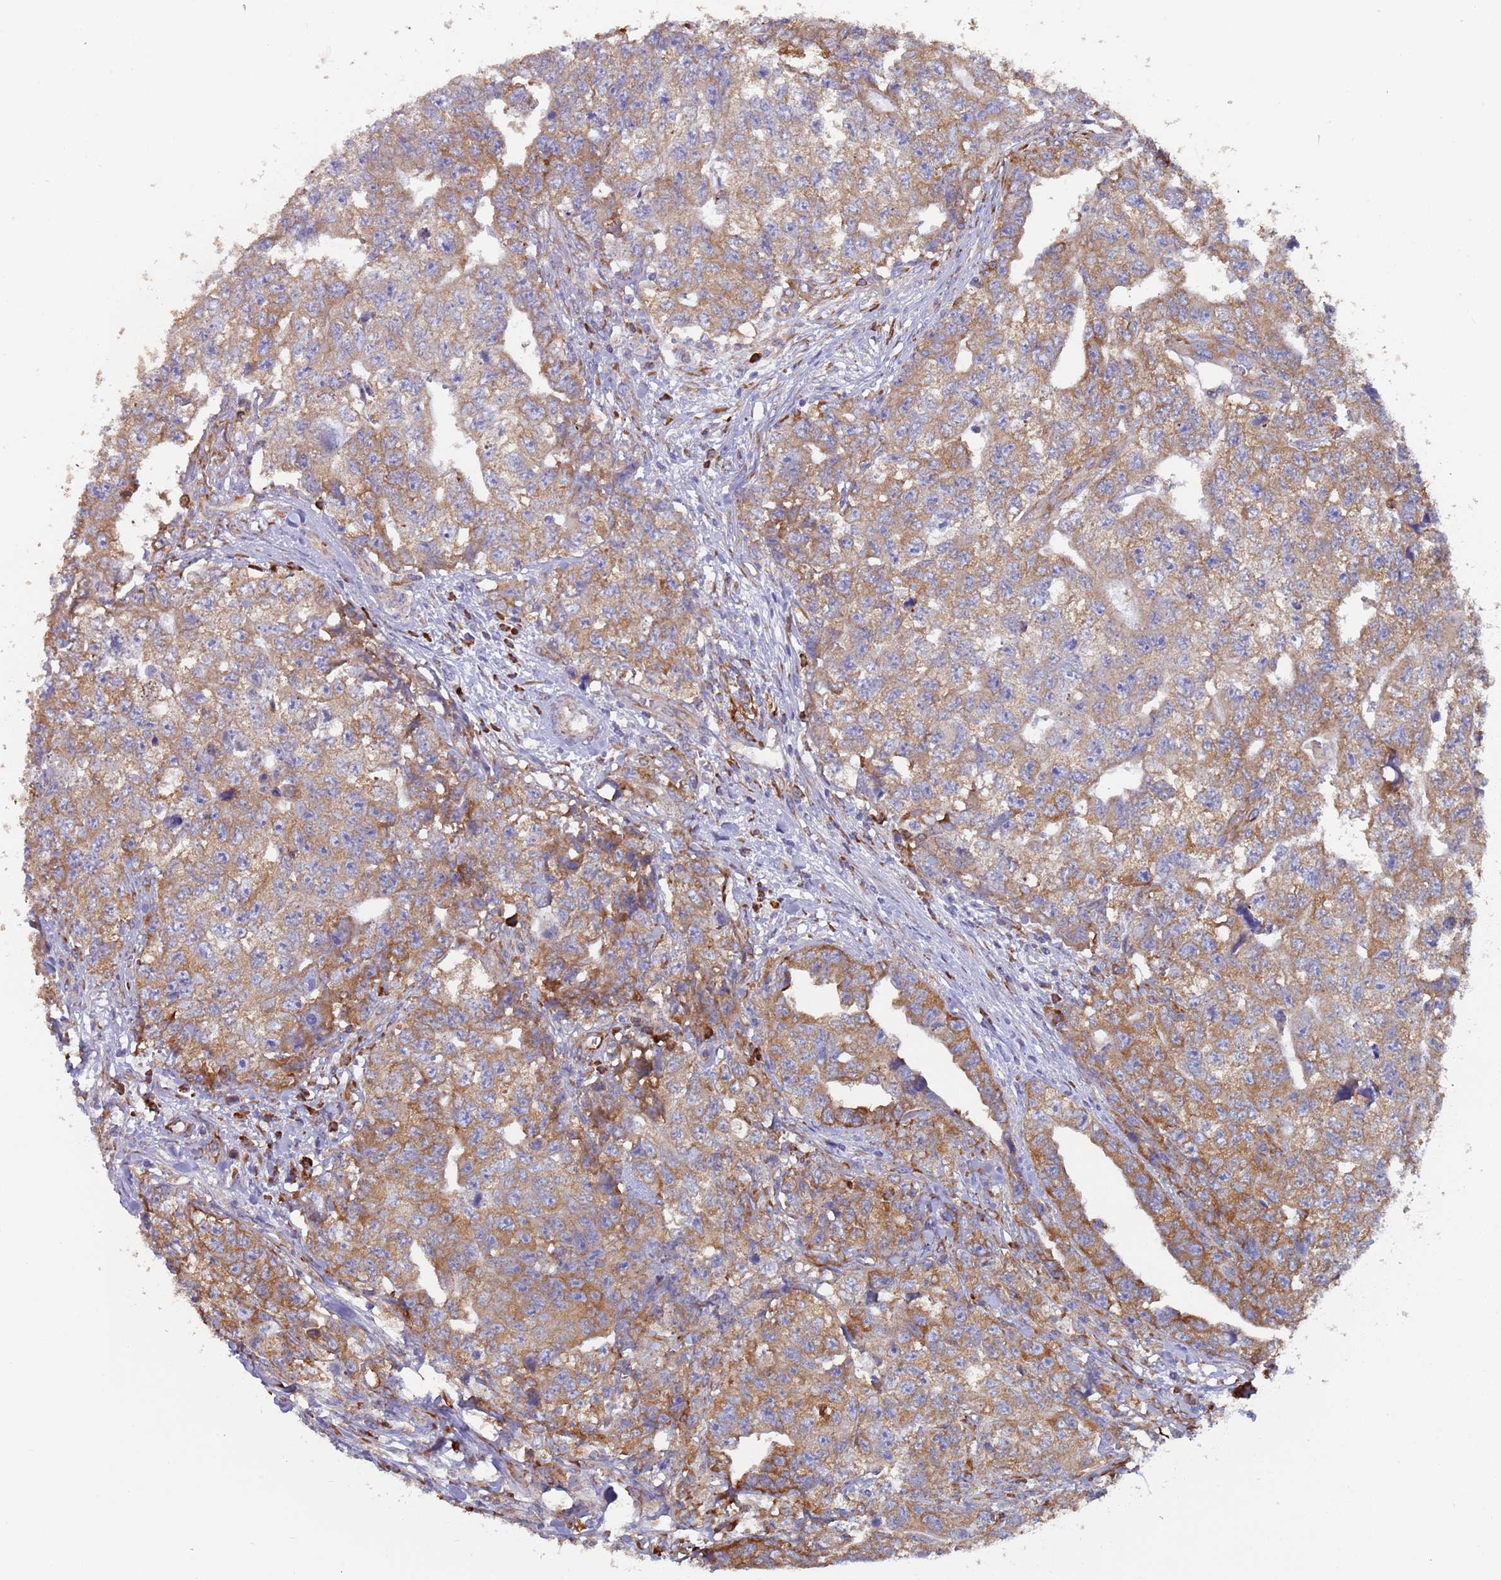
{"staining": {"intensity": "moderate", "quantity": ">75%", "location": "cytoplasmic/membranous"}, "tissue": "testis cancer", "cell_type": "Tumor cells", "image_type": "cancer", "snomed": [{"axis": "morphology", "description": "Carcinoma, Embryonal, NOS"}, {"axis": "topography", "description": "Testis"}], "caption": "Approximately >75% of tumor cells in human testis cancer (embryonal carcinoma) display moderate cytoplasmic/membranous protein expression as visualized by brown immunohistochemical staining.", "gene": "ZNF844", "patient": {"sex": "male", "age": 31}}